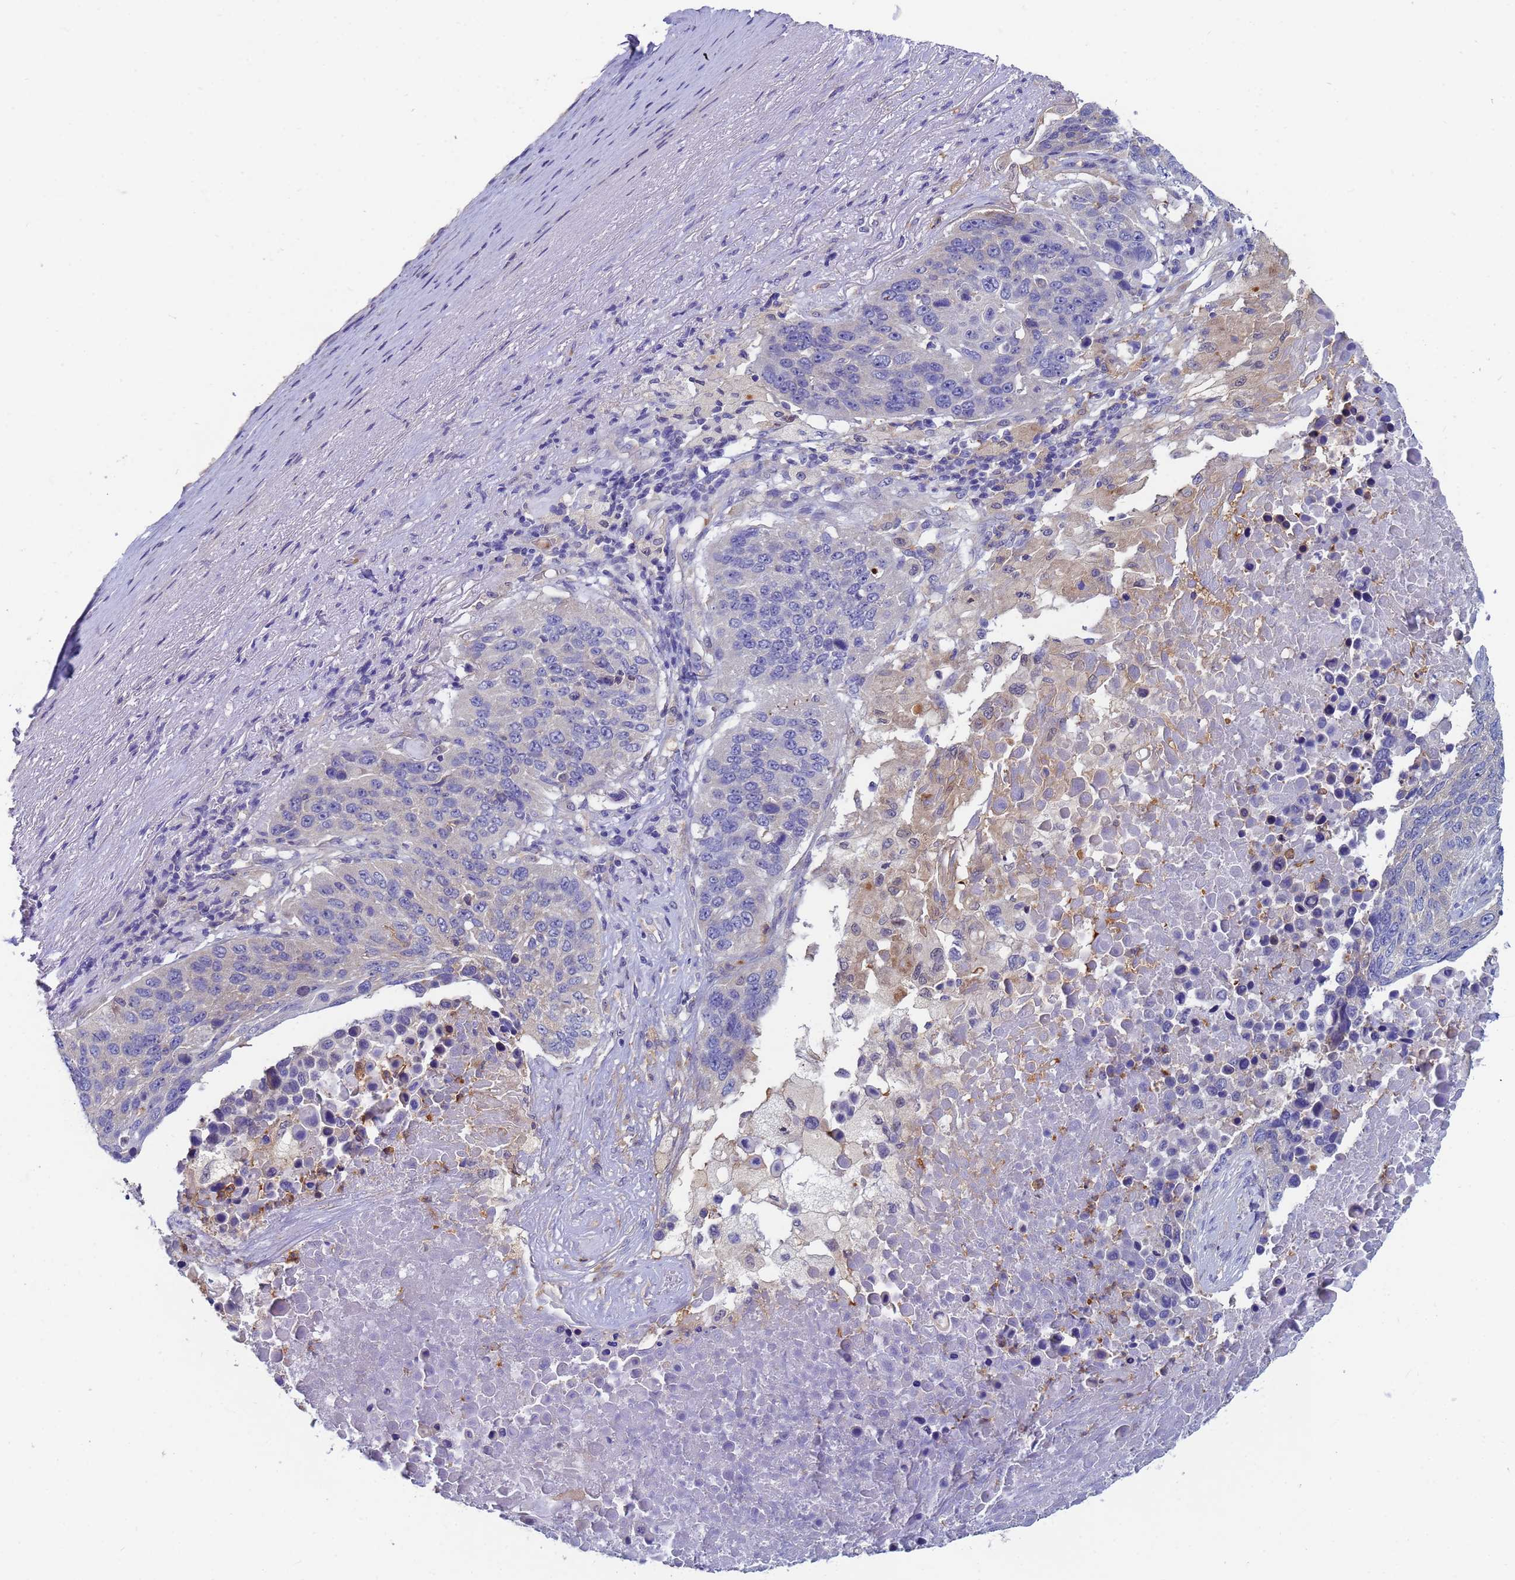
{"staining": {"intensity": "negative", "quantity": "none", "location": "none"}, "tissue": "lung cancer", "cell_type": "Tumor cells", "image_type": "cancer", "snomed": [{"axis": "morphology", "description": "Normal tissue, NOS"}, {"axis": "morphology", "description": "Squamous cell carcinoma, NOS"}, {"axis": "topography", "description": "Lymph node"}, {"axis": "topography", "description": "Lung"}], "caption": "There is no significant expression in tumor cells of lung cancer.", "gene": "TTLL11", "patient": {"sex": "male", "age": 66}}